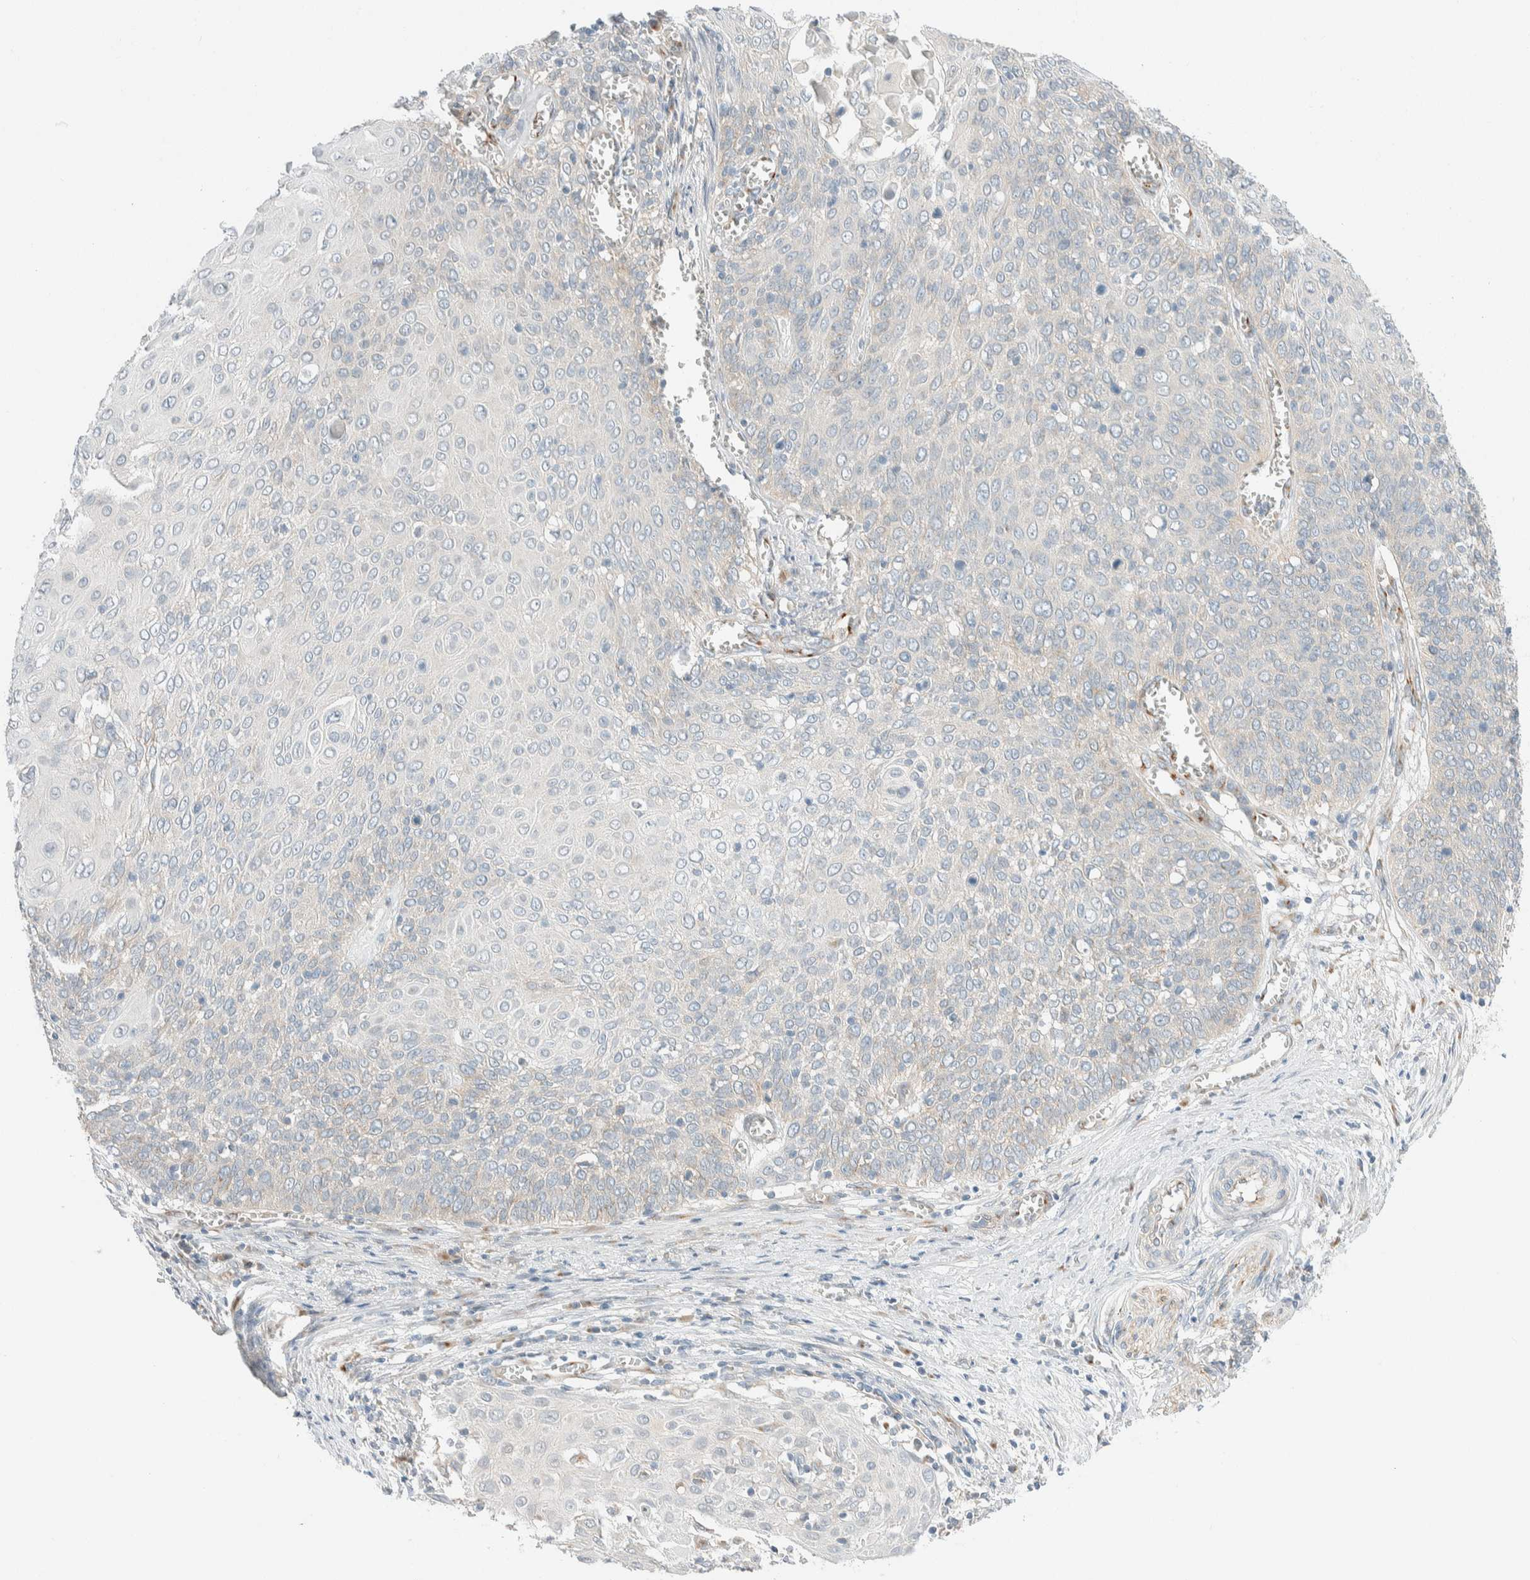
{"staining": {"intensity": "negative", "quantity": "none", "location": "none"}, "tissue": "cervical cancer", "cell_type": "Tumor cells", "image_type": "cancer", "snomed": [{"axis": "morphology", "description": "Squamous cell carcinoma, NOS"}, {"axis": "topography", "description": "Cervix"}], "caption": "There is no significant positivity in tumor cells of cervical squamous cell carcinoma.", "gene": "TMEM184B", "patient": {"sex": "female", "age": 39}}